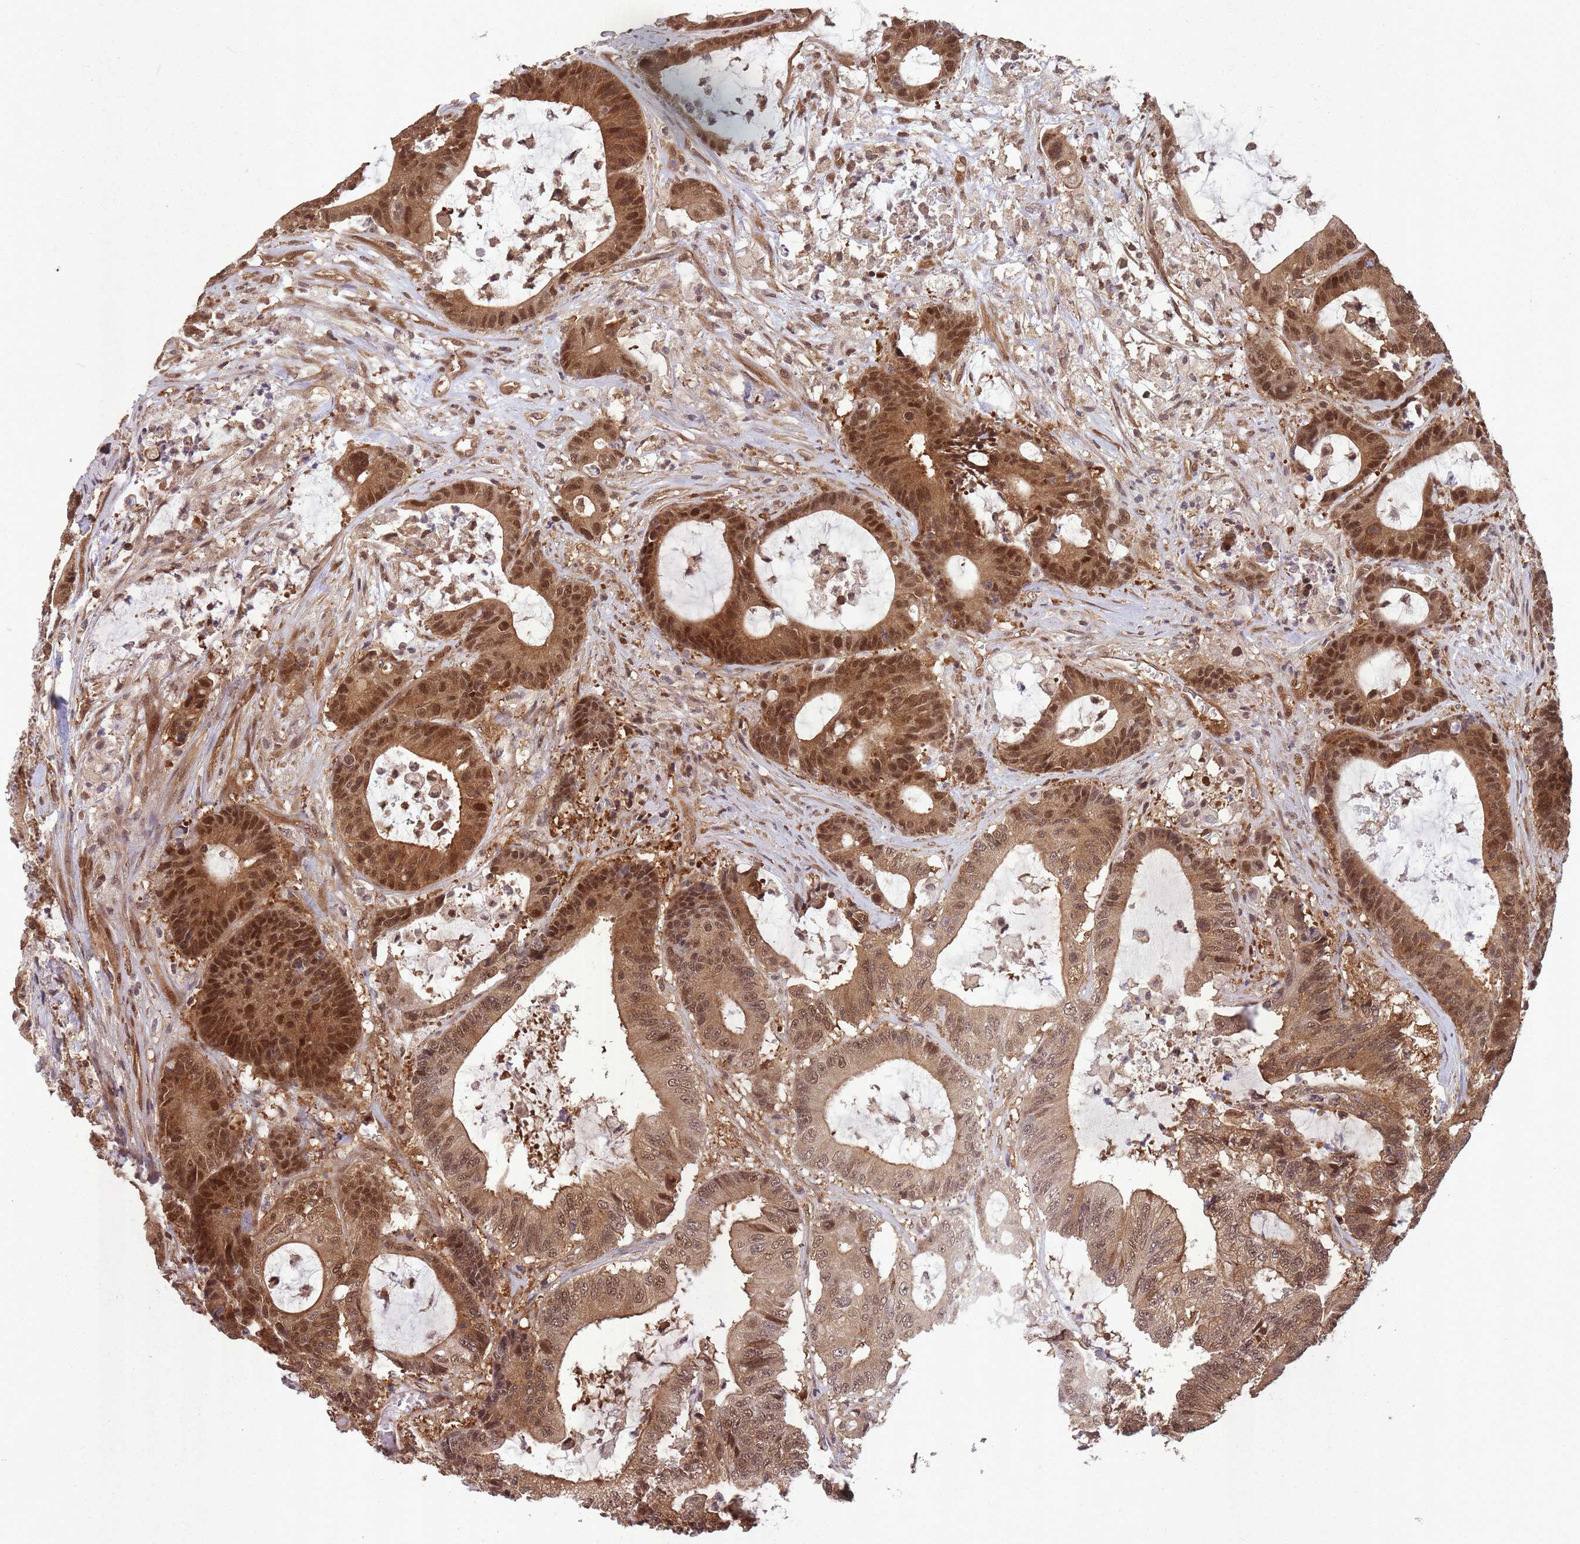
{"staining": {"intensity": "moderate", "quantity": ">75%", "location": "cytoplasmic/membranous,nuclear"}, "tissue": "colorectal cancer", "cell_type": "Tumor cells", "image_type": "cancer", "snomed": [{"axis": "morphology", "description": "Adenocarcinoma, NOS"}, {"axis": "topography", "description": "Colon"}], "caption": "There is medium levels of moderate cytoplasmic/membranous and nuclear staining in tumor cells of adenocarcinoma (colorectal), as demonstrated by immunohistochemical staining (brown color).", "gene": "PPP6R3", "patient": {"sex": "female", "age": 84}}